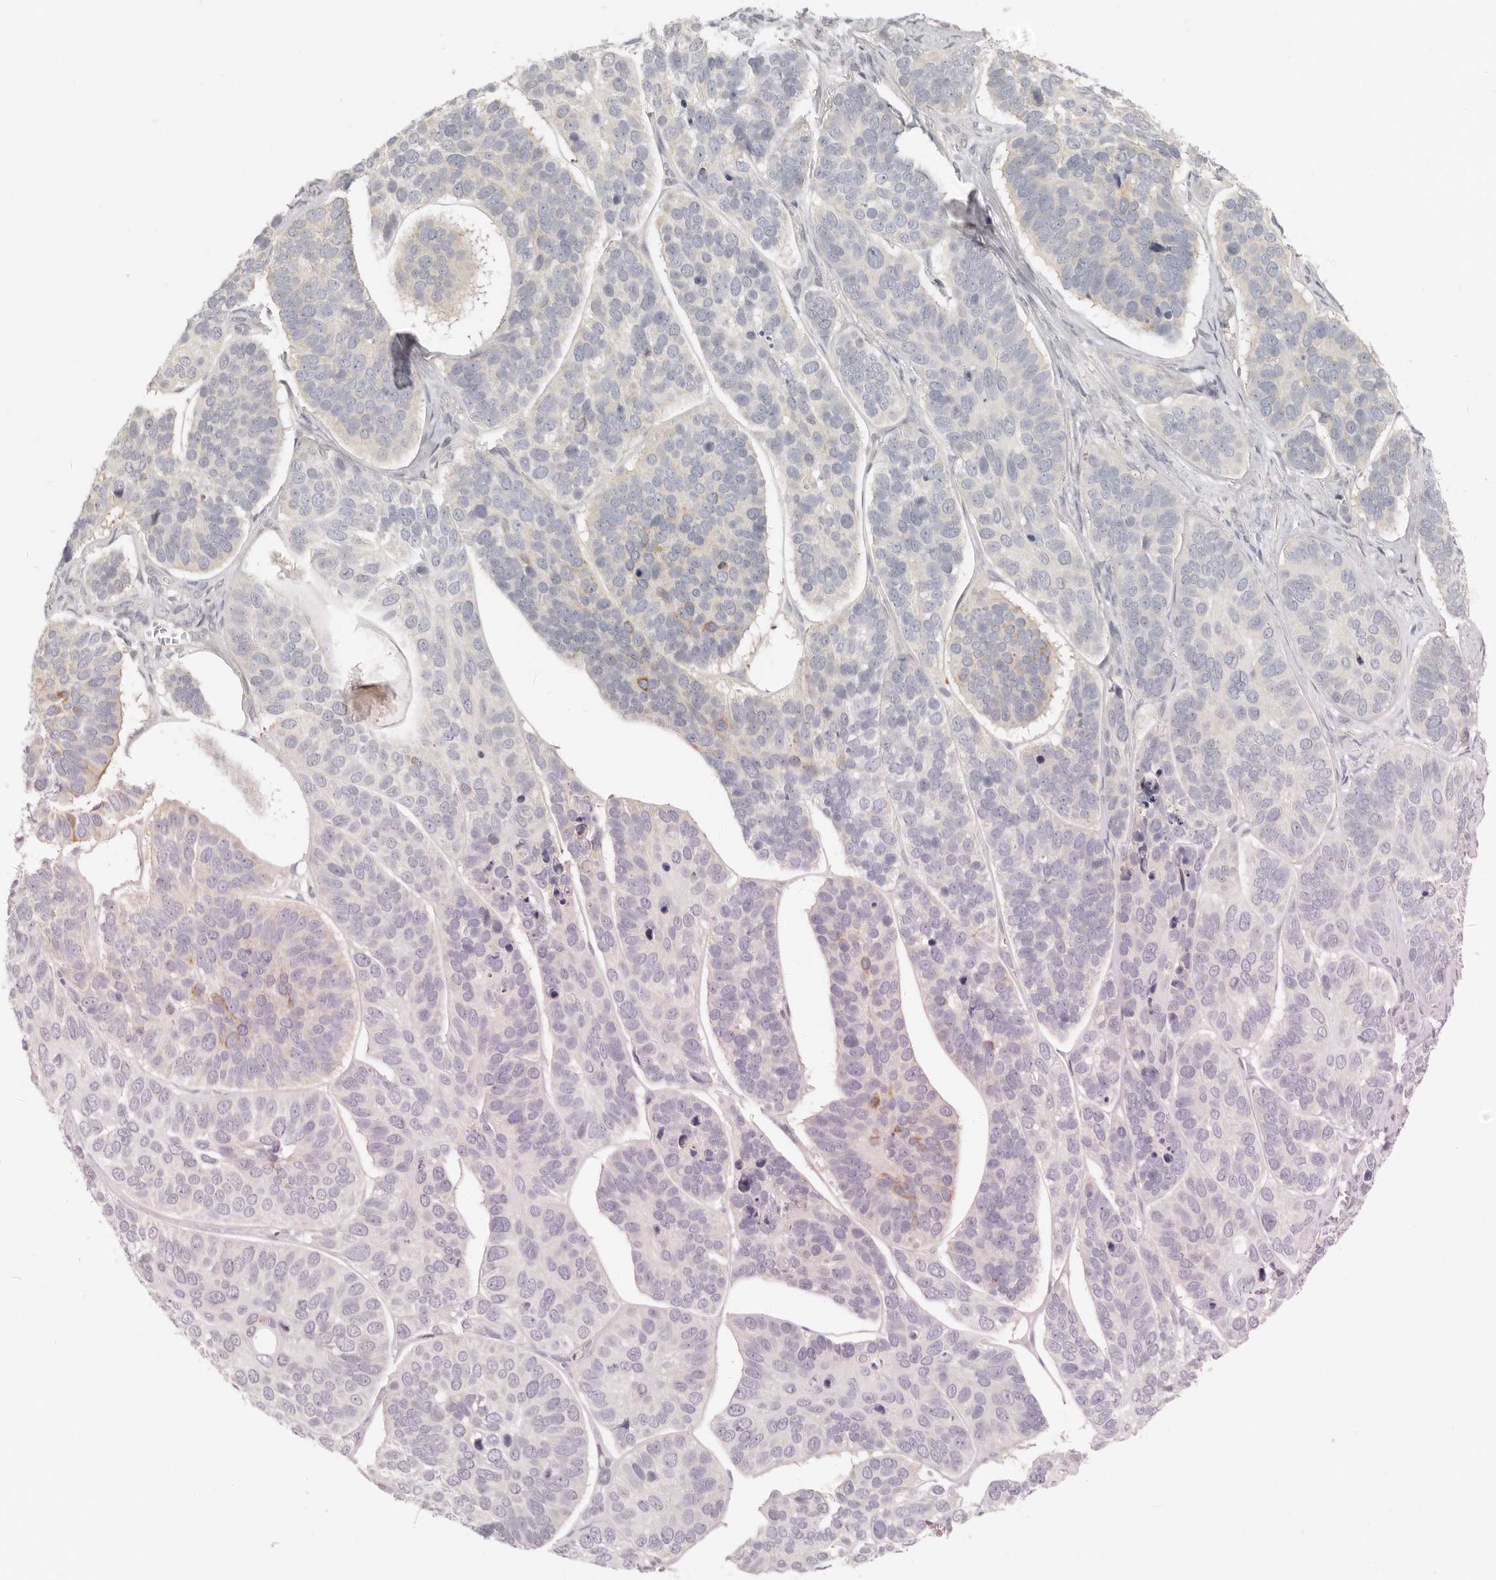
{"staining": {"intensity": "negative", "quantity": "none", "location": "none"}, "tissue": "skin cancer", "cell_type": "Tumor cells", "image_type": "cancer", "snomed": [{"axis": "morphology", "description": "Basal cell carcinoma"}, {"axis": "topography", "description": "Skin"}], "caption": "High magnification brightfield microscopy of skin basal cell carcinoma stained with DAB (brown) and counterstained with hematoxylin (blue): tumor cells show no significant positivity.", "gene": "AHDC1", "patient": {"sex": "male", "age": 62}}